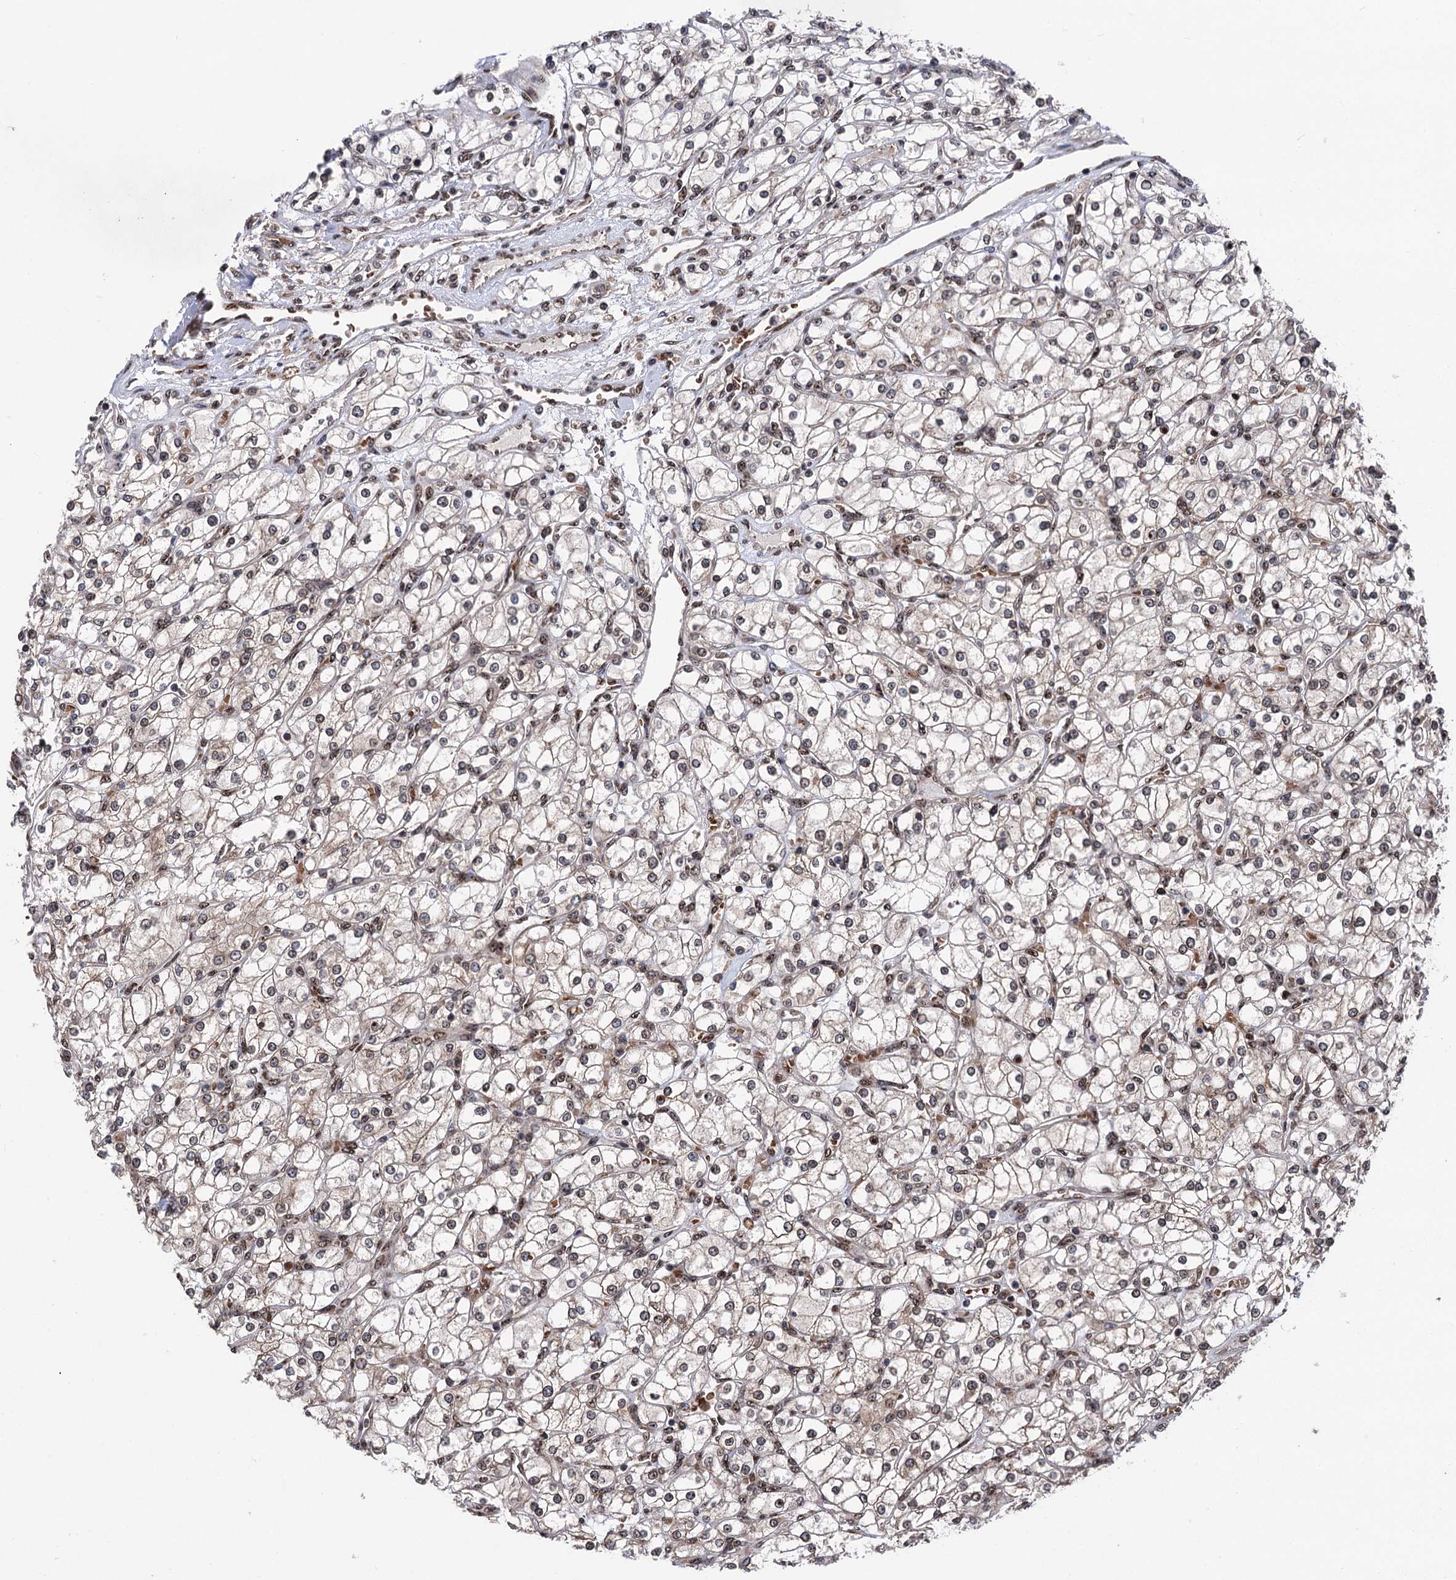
{"staining": {"intensity": "weak", "quantity": ">75%", "location": "nuclear"}, "tissue": "renal cancer", "cell_type": "Tumor cells", "image_type": "cancer", "snomed": [{"axis": "morphology", "description": "Adenocarcinoma, NOS"}, {"axis": "topography", "description": "Kidney"}], "caption": "A brown stain shows weak nuclear expression of a protein in renal cancer (adenocarcinoma) tumor cells.", "gene": "MESD", "patient": {"sex": "male", "age": 80}}